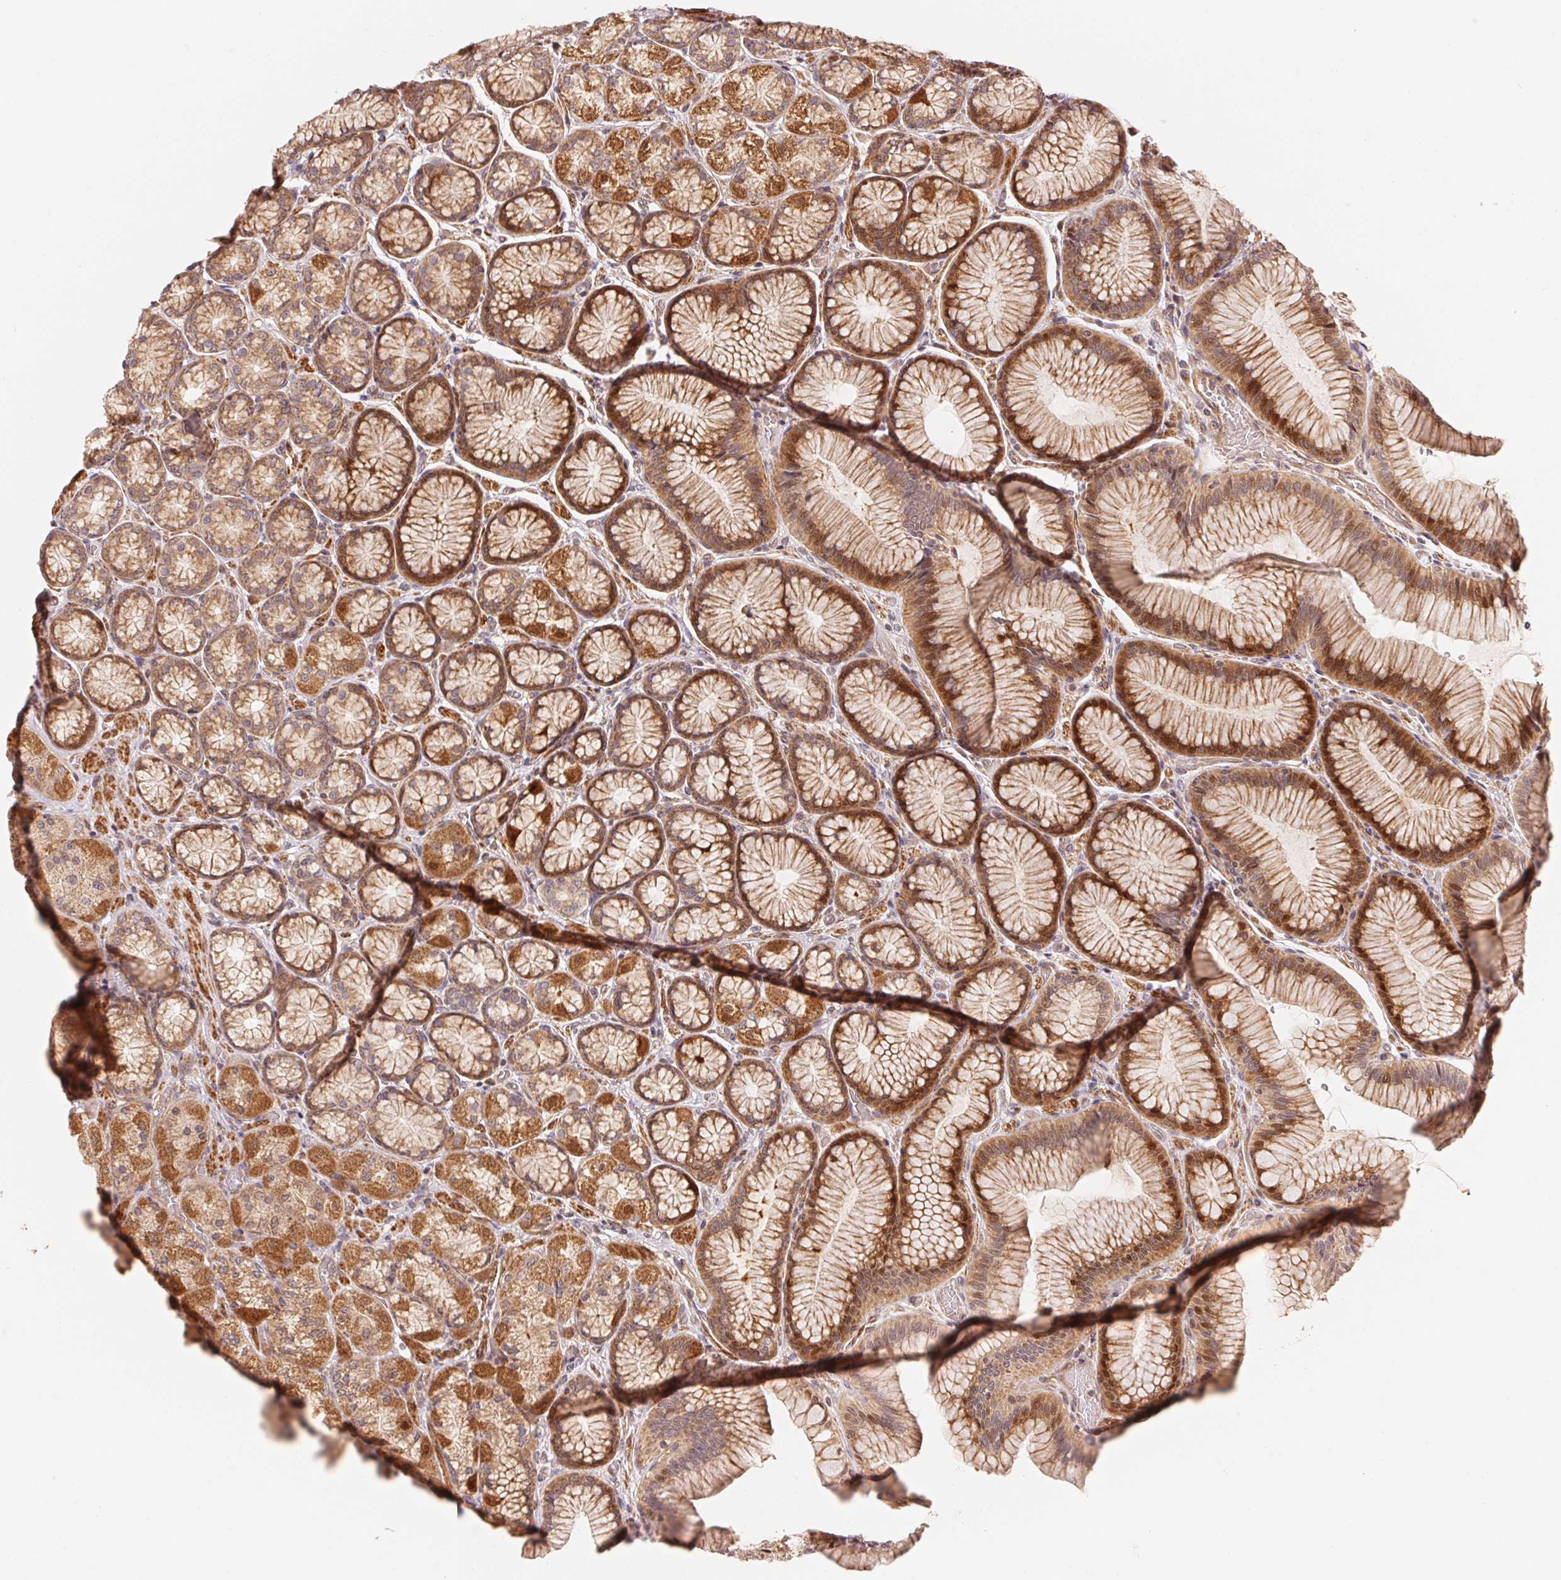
{"staining": {"intensity": "moderate", "quantity": ">75%", "location": "cytoplasmic/membranous,nuclear"}, "tissue": "stomach", "cell_type": "Glandular cells", "image_type": "normal", "snomed": [{"axis": "morphology", "description": "Normal tissue, NOS"}, {"axis": "morphology", "description": "Adenocarcinoma, NOS"}, {"axis": "morphology", "description": "Adenocarcinoma, High grade"}, {"axis": "topography", "description": "Stomach, upper"}, {"axis": "topography", "description": "Stomach"}], "caption": "The photomicrograph shows staining of unremarkable stomach, revealing moderate cytoplasmic/membranous,nuclear protein staining (brown color) within glandular cells. The staining is performed using DAB brown chromogen to label protein expression. The nuclei are counter-stained blue using hematoxylin.", "gene": "TNIP2", "patient": {"sex": "female", "age": 65}}